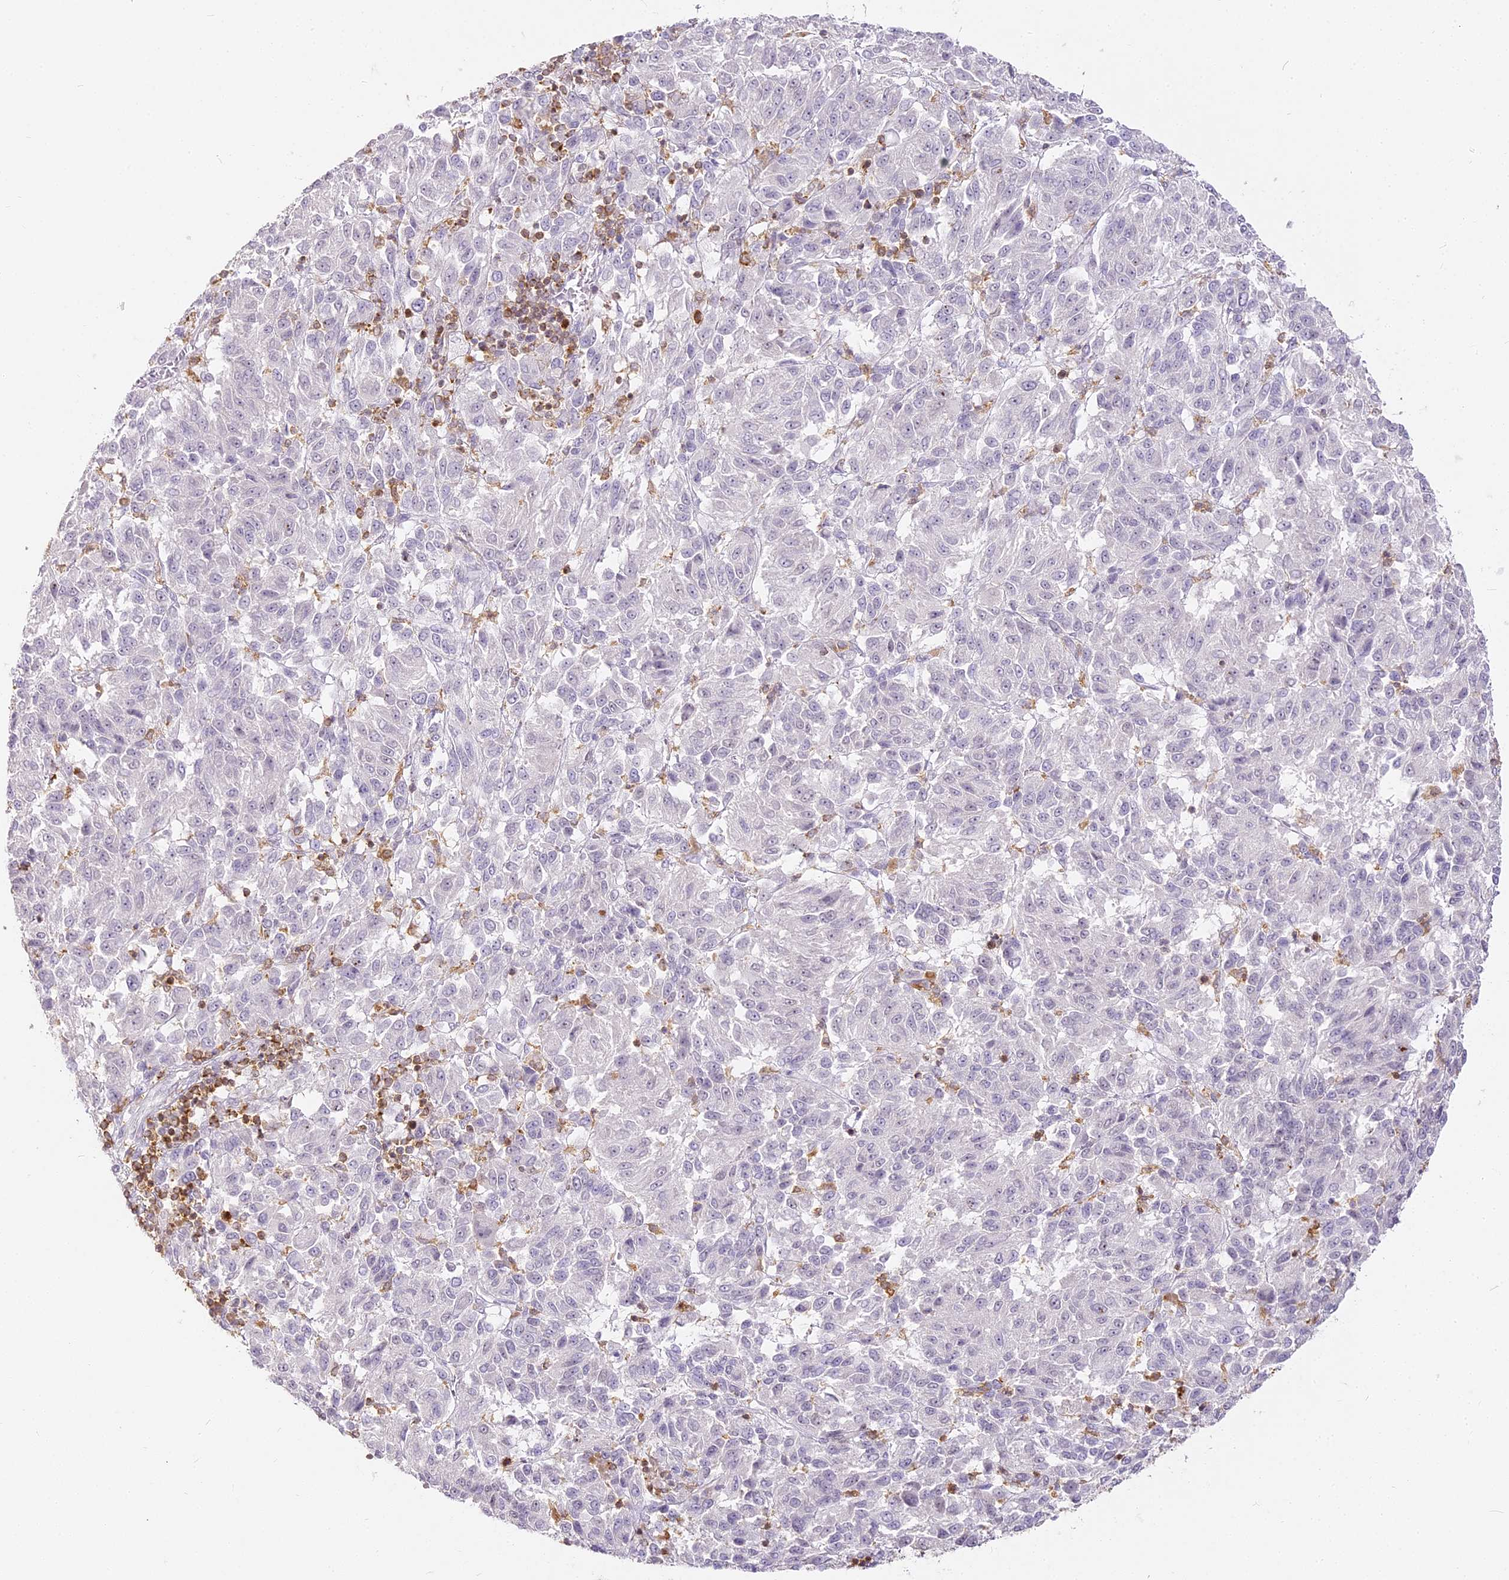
{"staining": {"intensity": "negative", "quantity": "none", "location": "none"}, "tissue": "melanoma", "cell_type": "Tumor cells", "image_type": "cancer", "snomed": [{"axis": "morphology", "description": "Malignant melanoma, Metastatic site"}, {"axis": "topography", "description": "Lung"}], "caption": "Immunohistochemistry (IHC) histopathology image of neoplastic tissue: human malignant melanoma (metastatic site) stained with DAB (3,3'-diaminobenzidine) displays no significant protein positivity in tumor cells.", "gene": "DOCK2", "patient": {"sex": "male", "age": 64}}